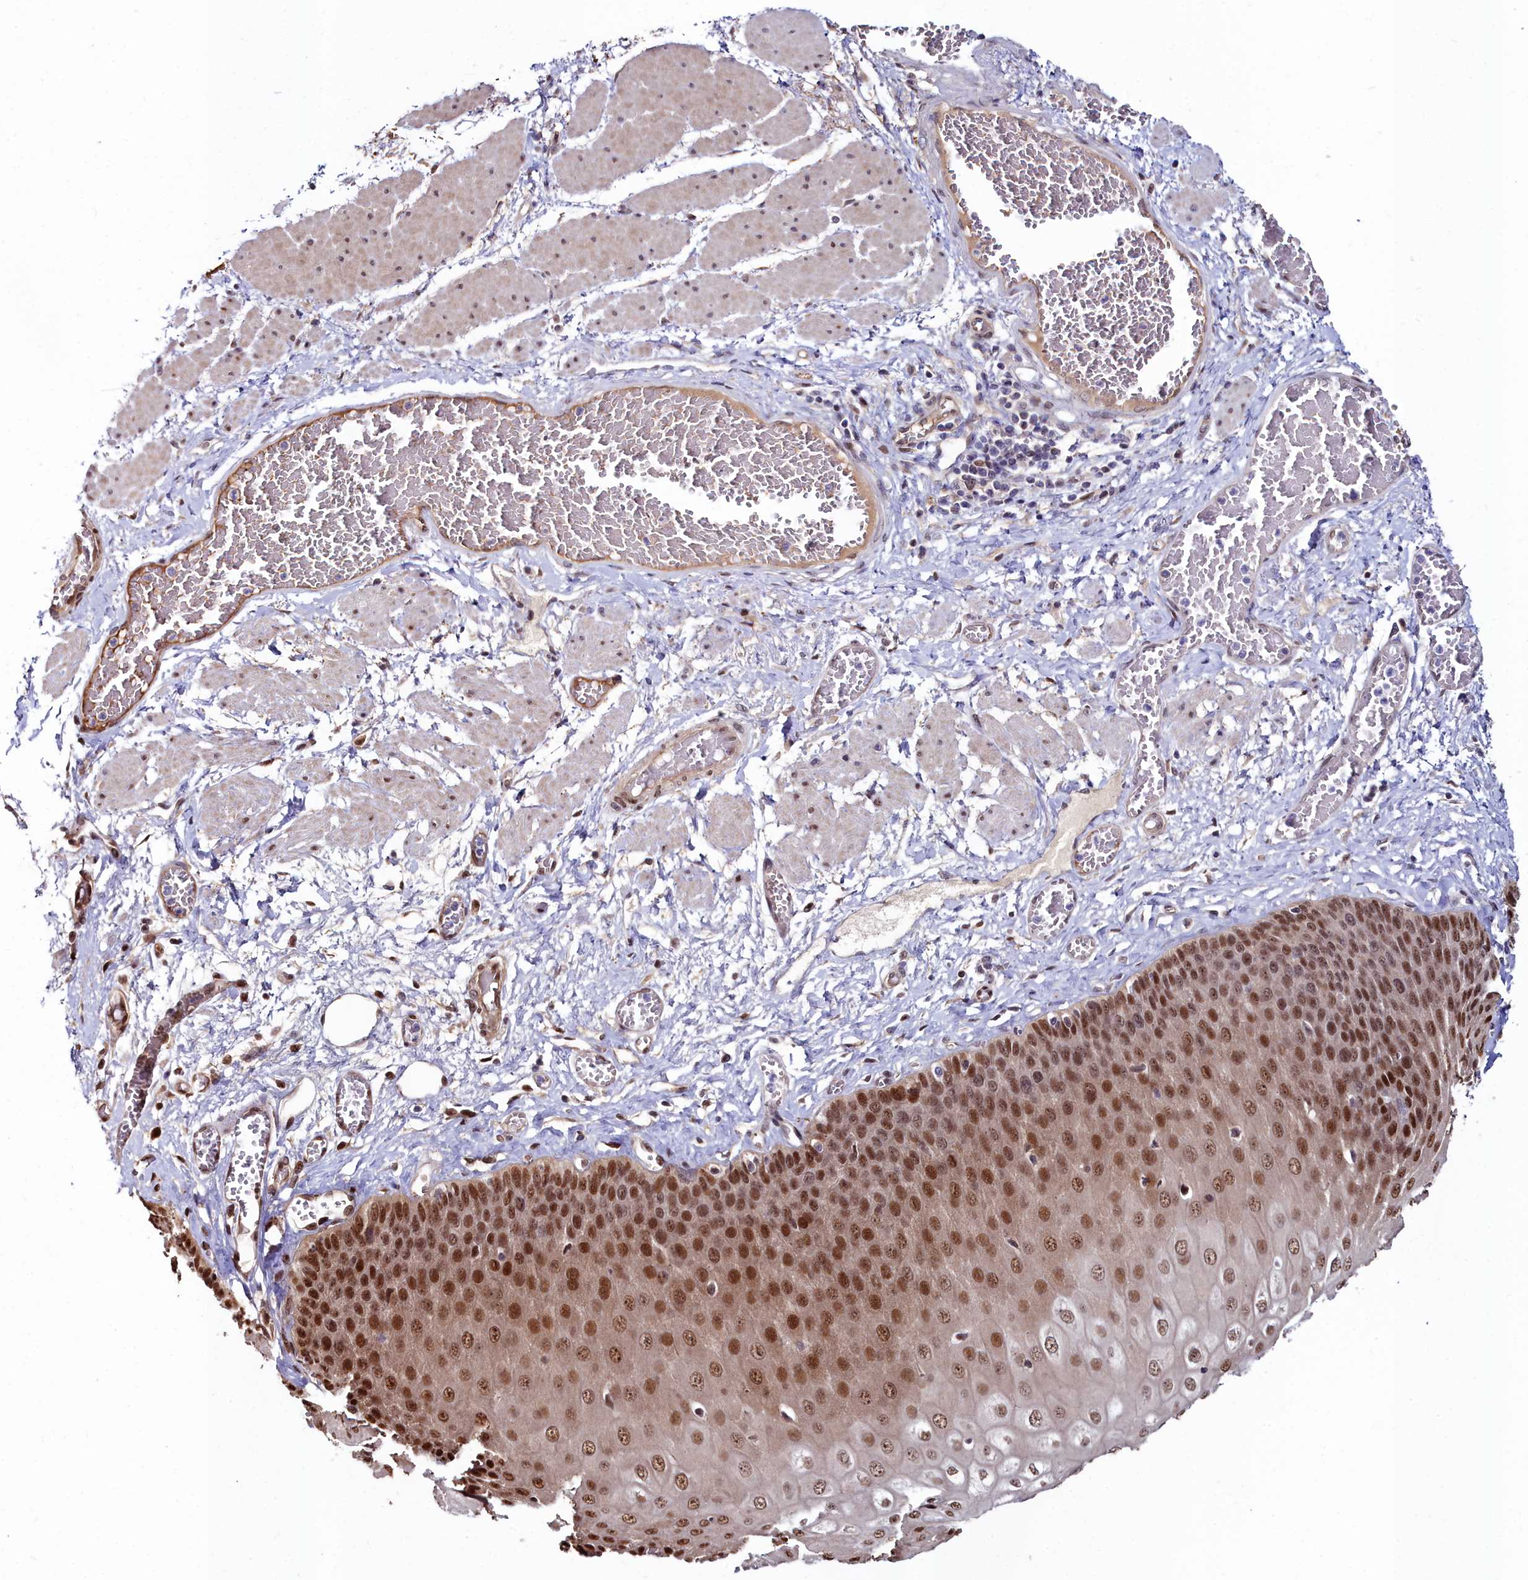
{"staining": {"intensity": "strong", "quantity": "25%-75%", "location": "nuclear"}, "tissue": "esophagus", "cell_type": "Squamous epithelial cells", "image_type": "normal", "snomed": [{"axis": "morphology", "description": "Normal tissue, NOS"}, {"axis": "topography", "description": "Esophagus"}], "caption": "Immunohistochemical staining of normal esophagus demonstrates 25%-75% levels of strong nuclear protein expression in approximately 25%-75% of squamous epithelial cells. Immunohistochemistry (ihc) stains the protein in brown and the nuclei are stained blue.", "gene": "KCTD18", "patient": {"sex": "male", "age": 60}}